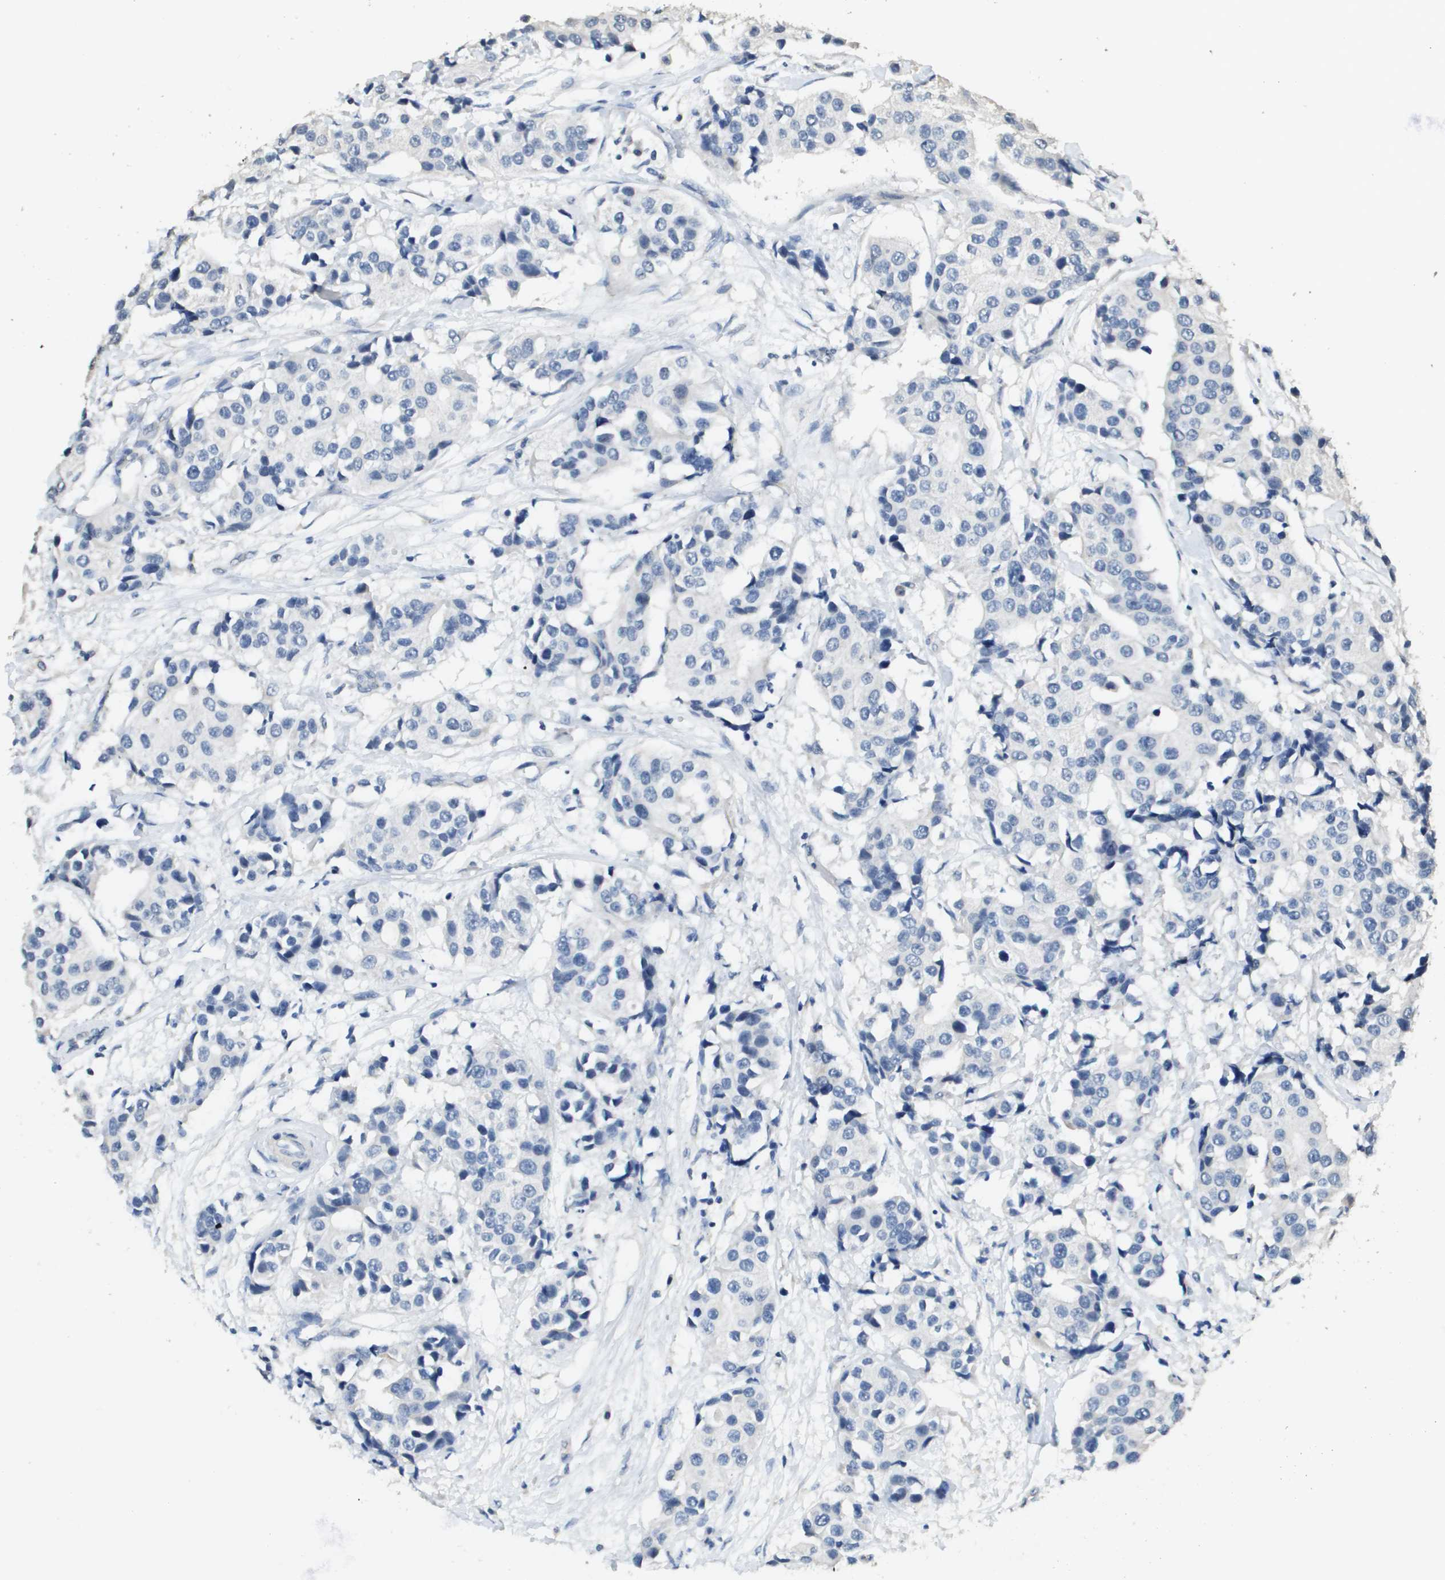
{"staining": {"intensity": "negative", "quantity": "none", "location": "none"}, "tissue": "breast cancer", "cell_type": "Tumor cells", "image_type": "cancer", "snomed": [{"axis": "morphology", "description": "Normal tissue, NOS"}, {"axis": "morphology", "description": "Duct carcinoma"}, {"axis": "topography", "description": "Breast"}], "caption": "This is an immunohistochemistry (IHC) micrograph of human intraductal carcinoma (breast). There is no staining in tumor cells.", "gene": "MT3", "patient": {"sex": "female", "age": 39}}